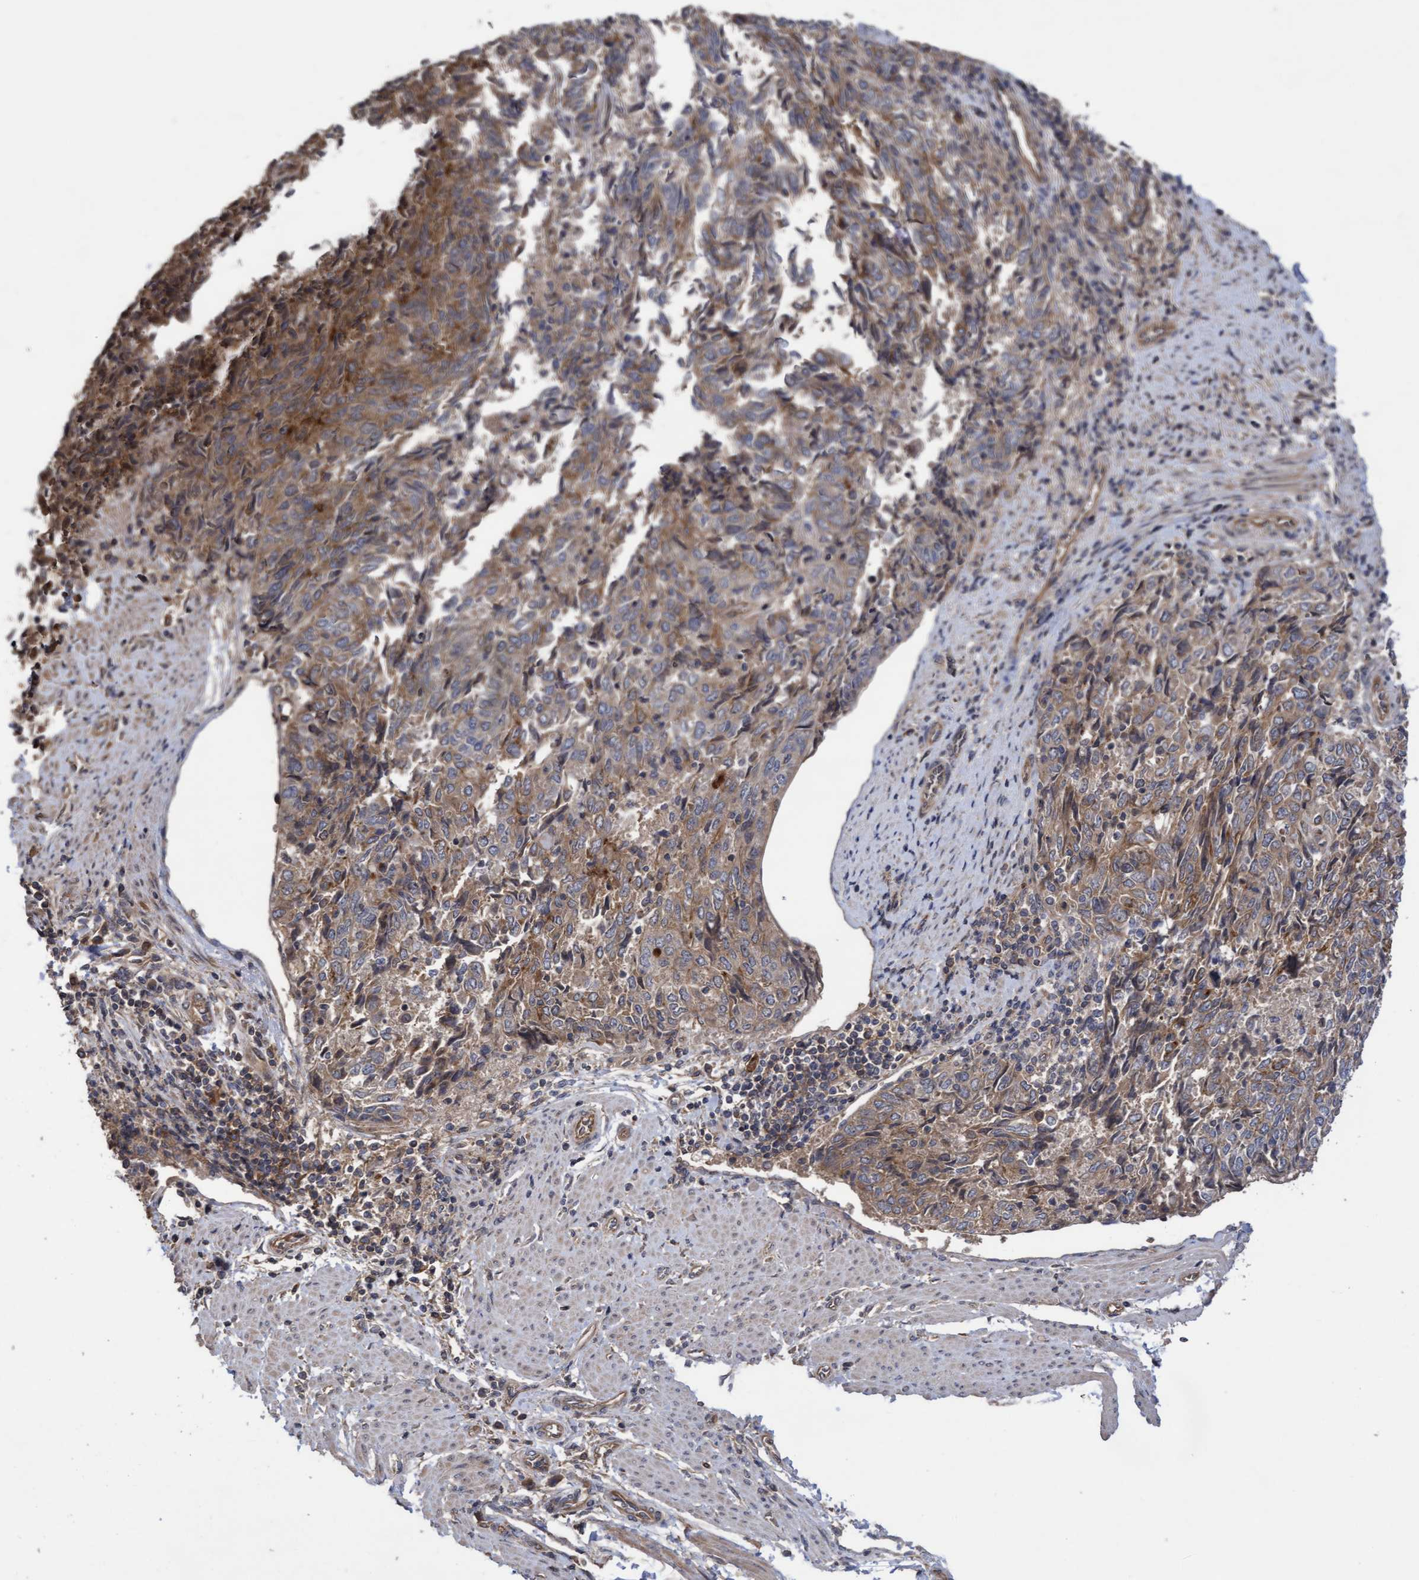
{"staining": {"intensity": "weak", "quantity": ">75%", "location": "cytoplasmic/membranous"}, "tissue": "endometrial cancer", "cell_type": "Tumor cells", "image_type": "cancer", "snomed": [{"axis": "morphology", "description": "Adenocarcinoma, NOS"}, {"axis": "topography", "description": "Endometrium"}], "caption": "Immunohistochemistry (IHC) histopathology image of endometrial adenocarcinoma stained for a protein (brown), which demonstrates low levels of weak cytoplasmic/membranous positivity in about >75% of tumor cells.", "gene": "COBL", "patient": {"sex": "female", "age": 80}}